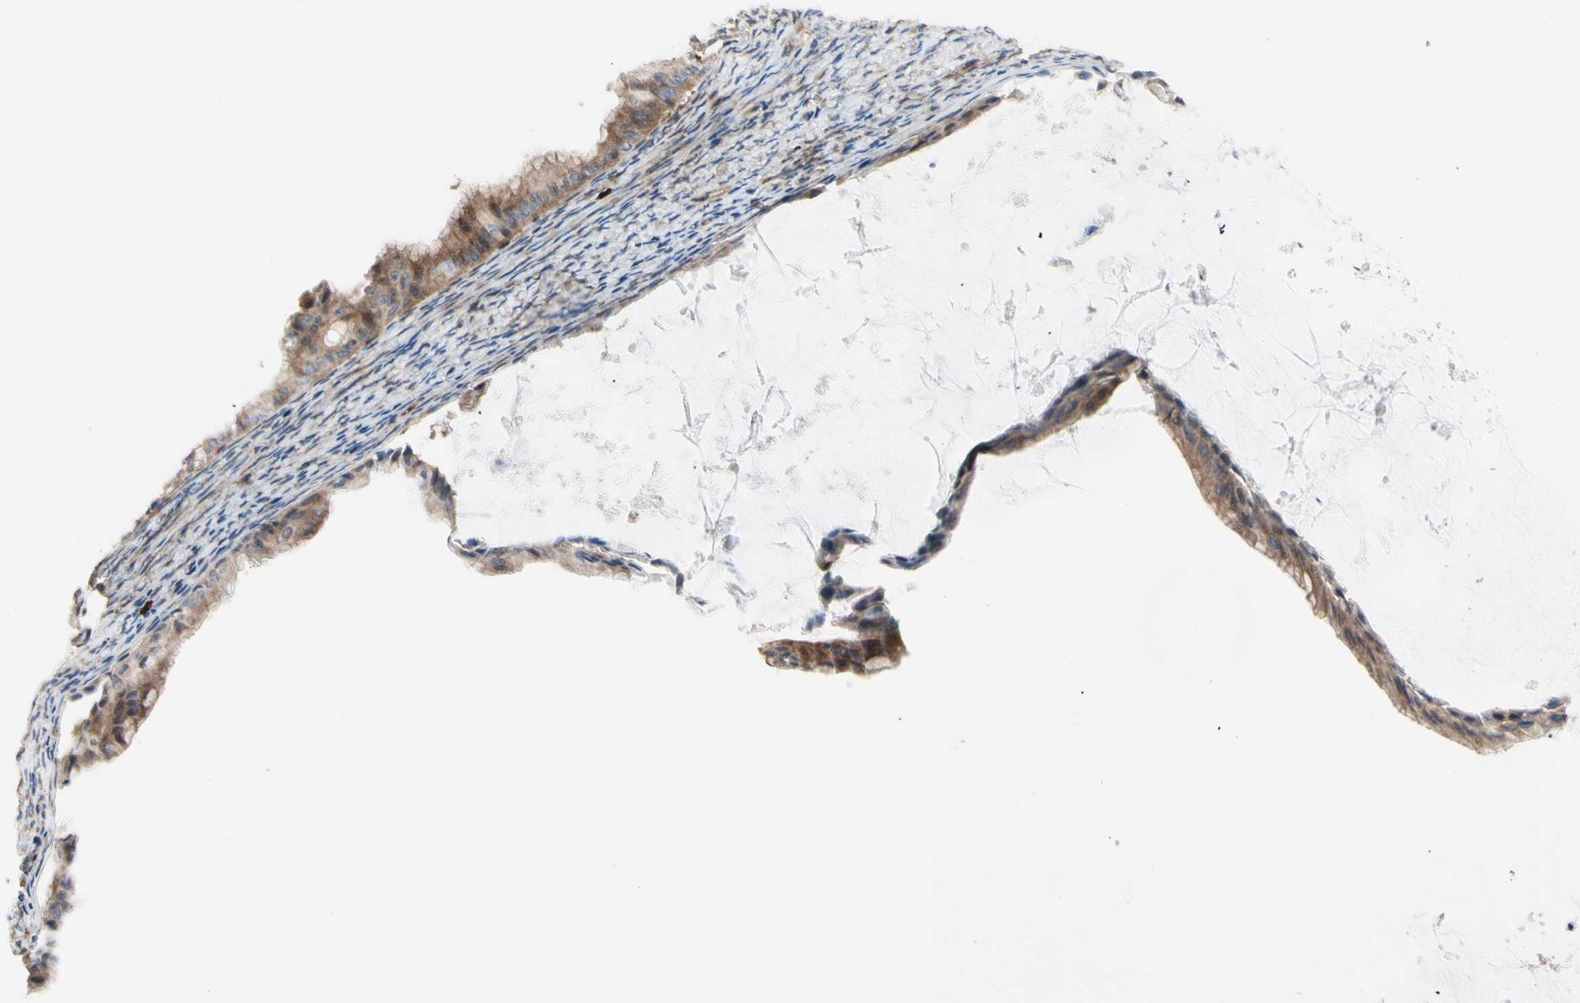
{"staining": {"intensity": "moderate", "quantity": ">75%", "location": "cytoplasmic/membranous"}, "tissue": "ovarian cancer", "cell_type": "Tumor cells", "image_type": "cancer", "snomed": [{"axis": "morphology", "description": "Cystadenocarcinoma, mucinous, NOS"}, {"axis": "topography", "description": "Ovary"}], "caption": "DAB immunohistochemical staining of ovarian cancer displays moderate cytoplasmic/membranous protein expression in approximately >75% of tumor cells. Nuclei are stained in blue.", "gene": "USP9X", "patient": {"sex": "female", "age": 61}}